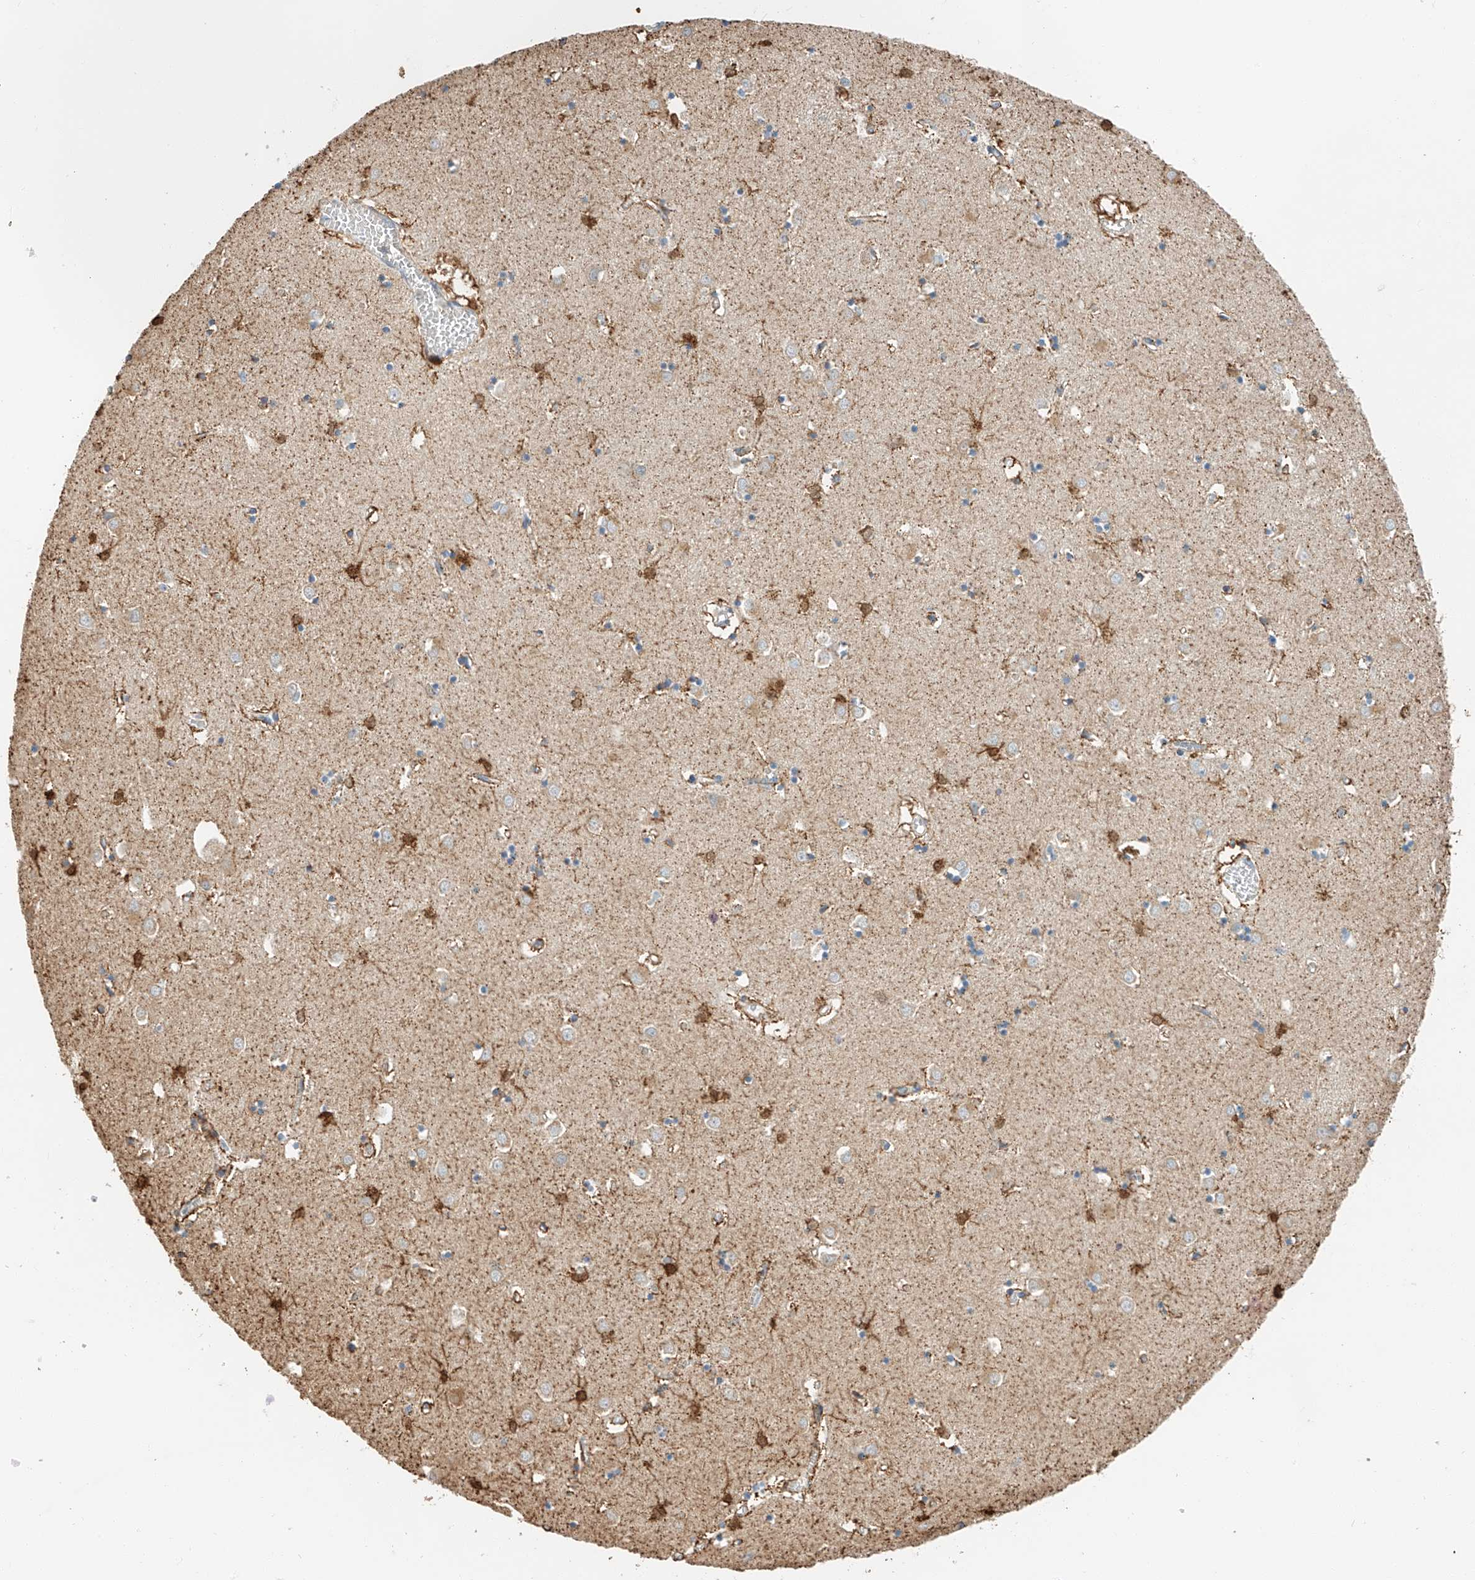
{"staining": {"intensity": "moderate", "quantity": "25%-75%", "location": "cytoplasmic/membranous,nuclear"}, "tissue": "caudate", "cell_type": "Glial cells", "image_type": "normal", "snomed": [{"axis": "morphology", "description": "Normal tissue, NOS"}, {"axis": "topography", "description": "Lateral ventricle wall"}], "caption": "DAB immunohistochemical staining of benign human caudate shows moderate cytoplasmic/membranous,nuclear protein staining in approximately 25%-75% of glial cells.", "gene": "YIPF7", "patient": {"sex": "male", "age": 70}}